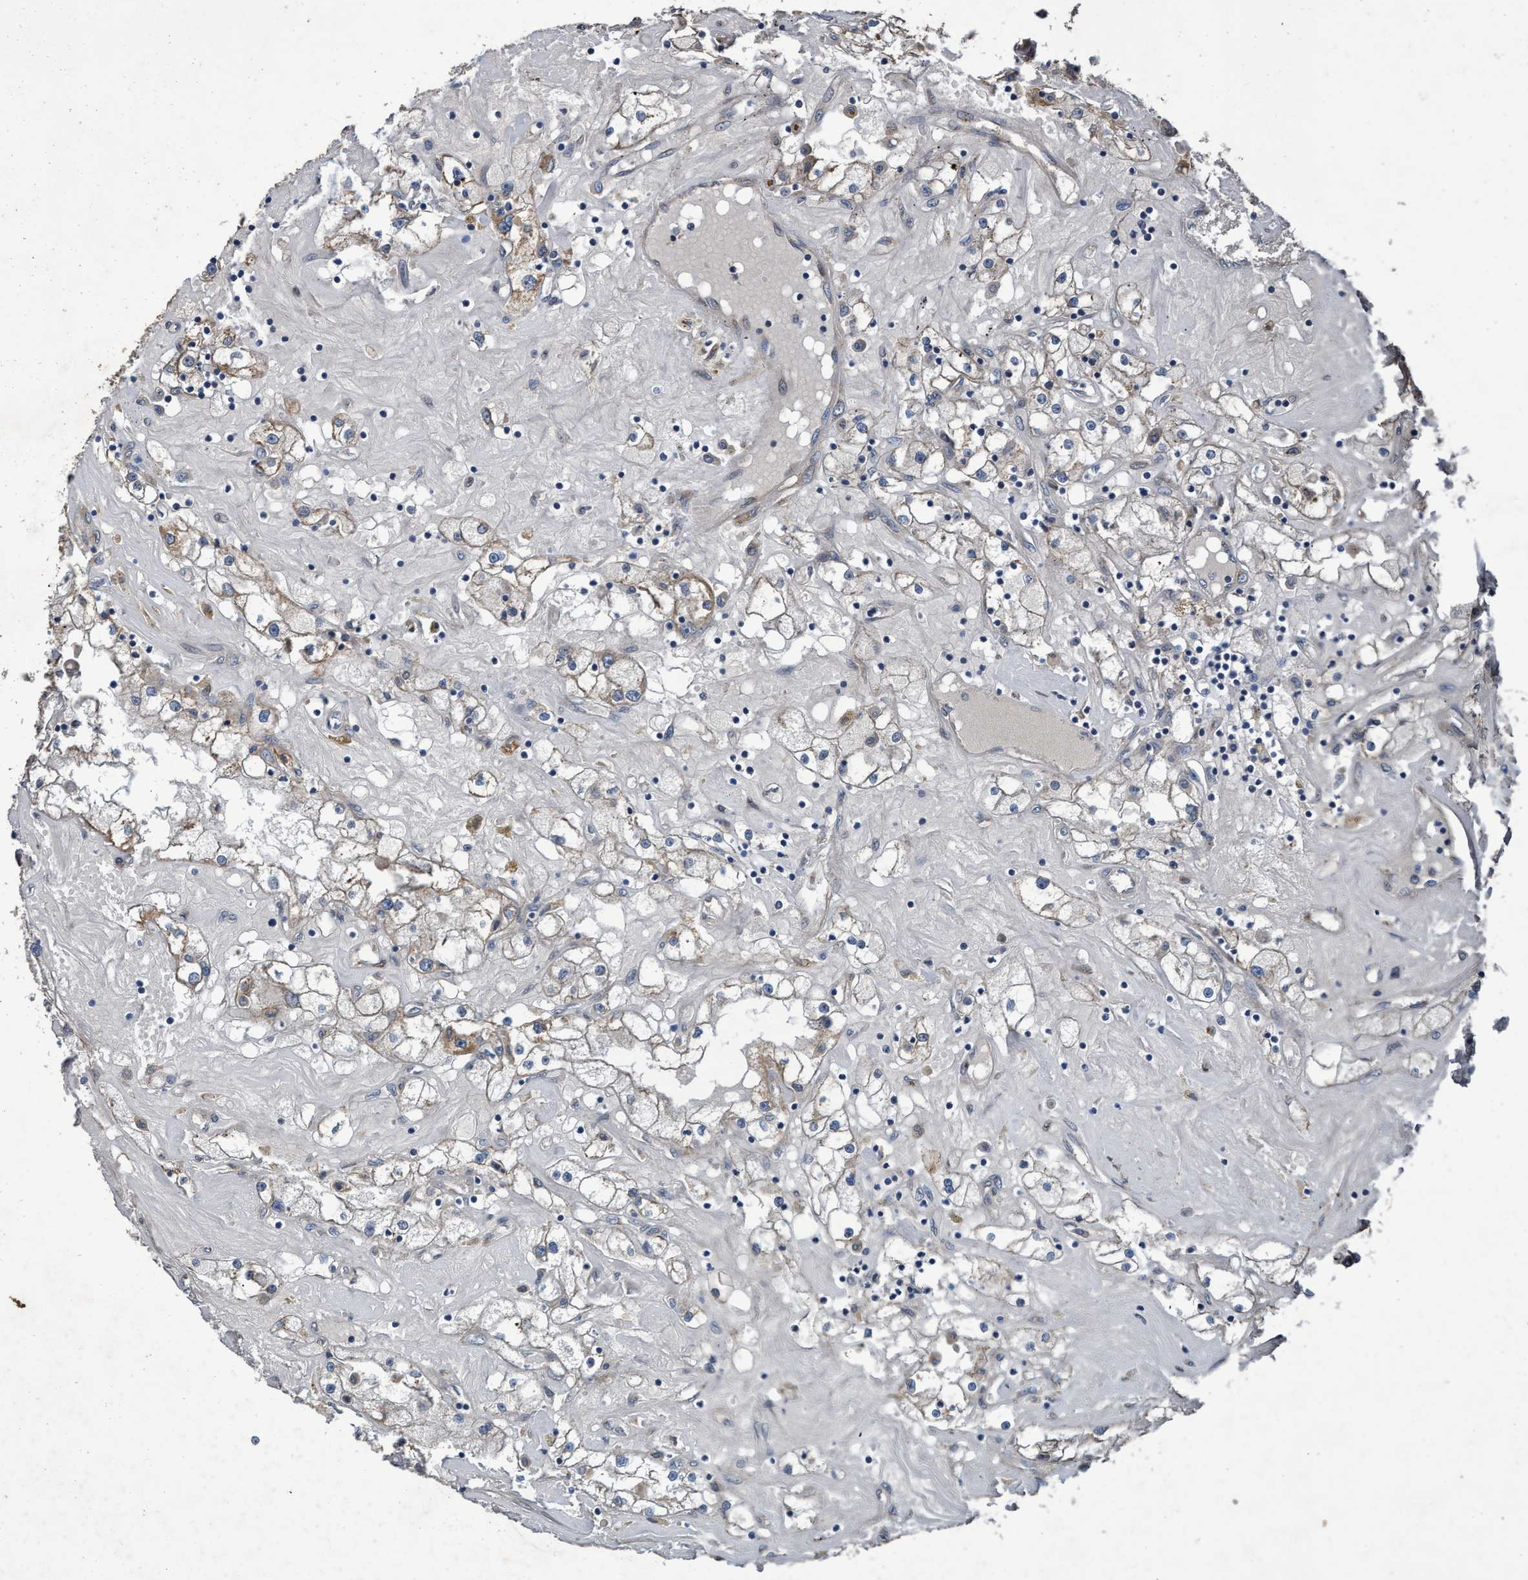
{"staining": {"intensity": "weak", "quantity": "<25%", "location": "cytoplasmic/membranous"}, "tissue": "renal cancer", "cell_type": "Tumor cells", "image_type": "cancer", "snomed": [{"axis": "morphology", "description": "Adenocarcinoma, NOS"}, {"axis": "topography", "description": "Kidney"}], "caption": "Tumor cells are negative for brown protein staining in renal adenocarcinoma. Brightfield microscopy of IHC stained with DAB (3,3'-diaminobenzidine) (brown) and hematoxylin (blue), captured at high magnification.", "gene": "MACC1", "patient": {"sex": "male", "age": 56}}